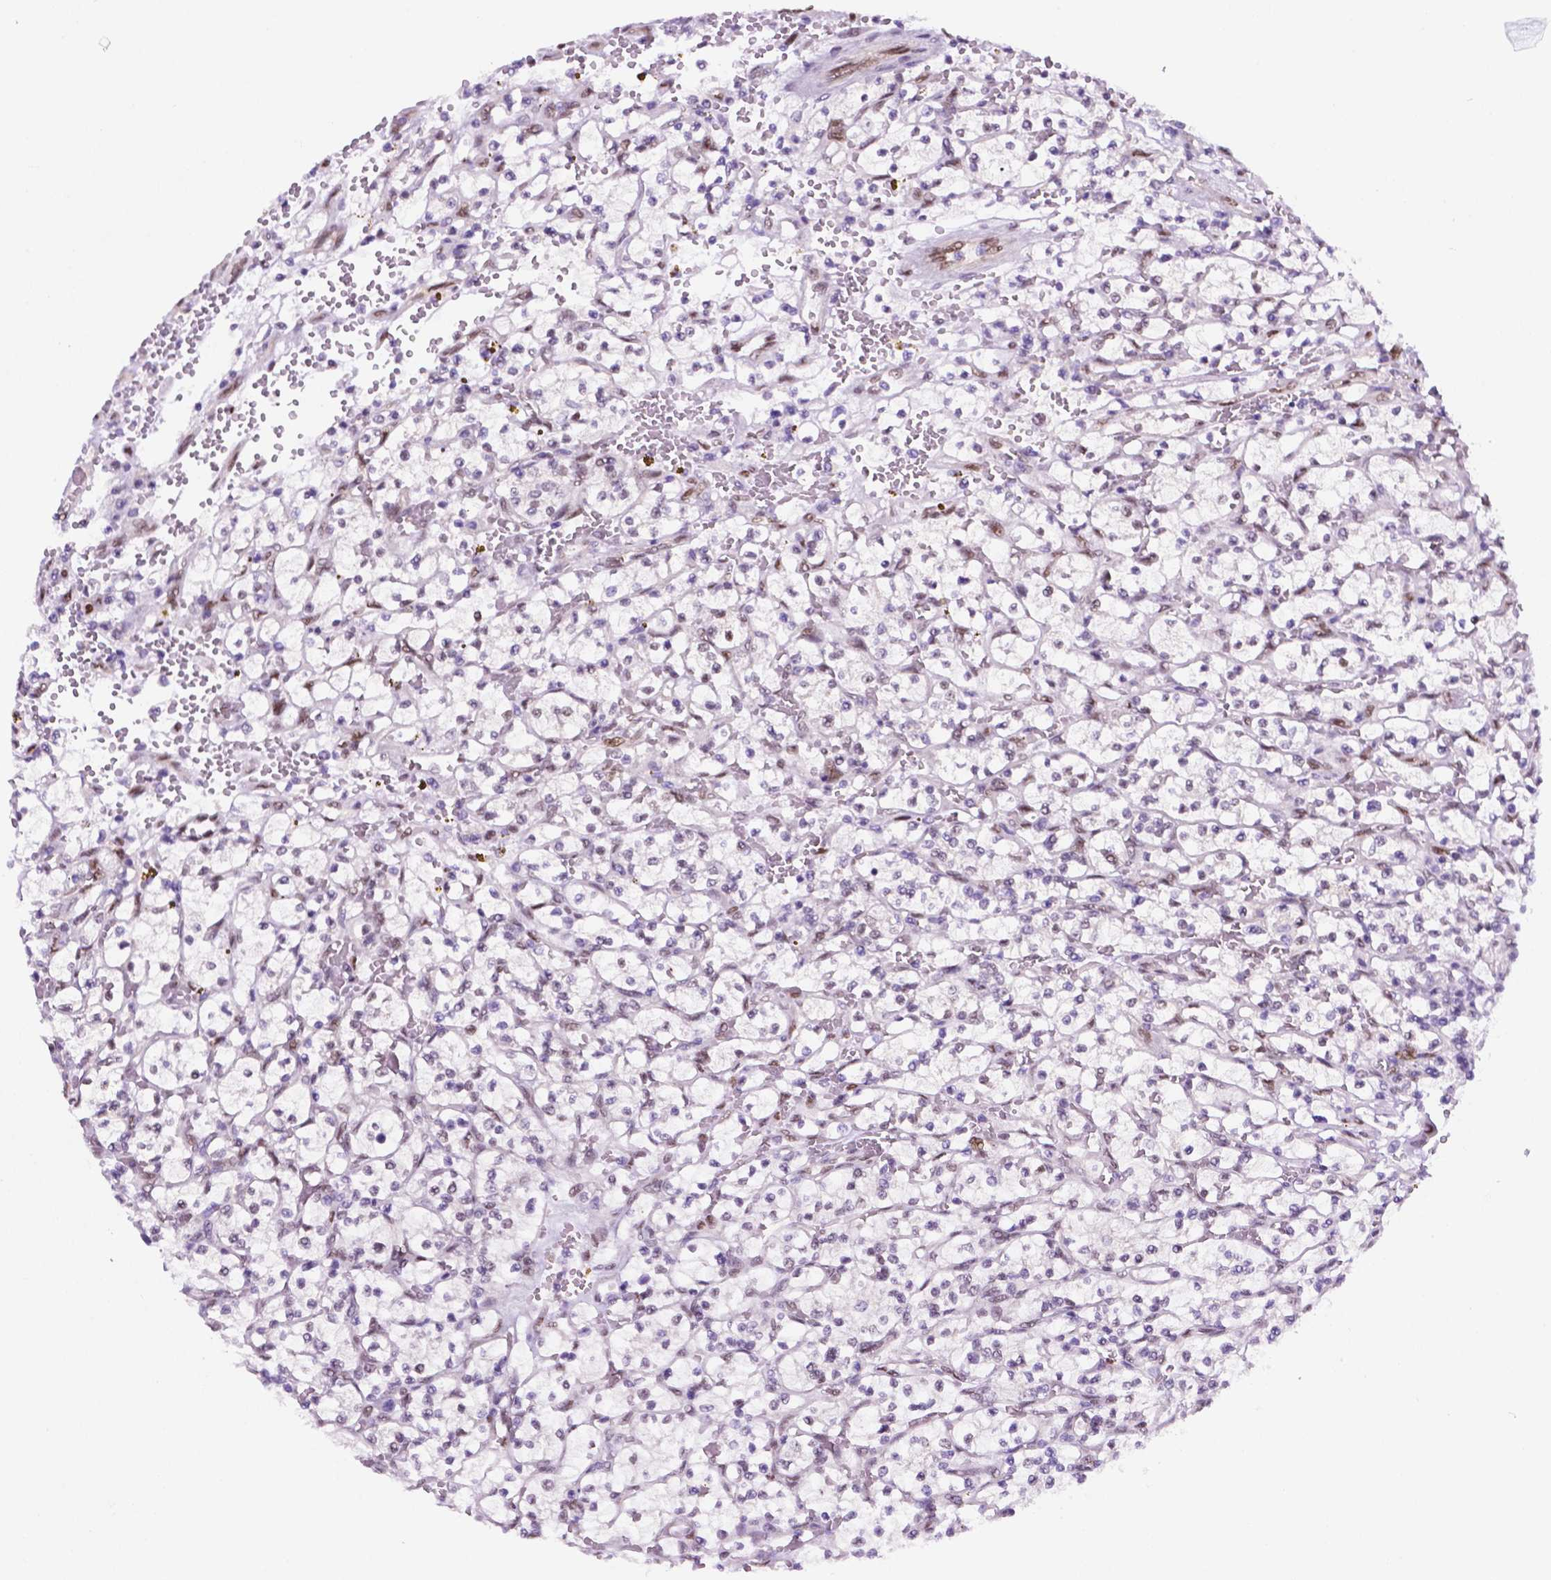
{"staining": {"intensity": "moderate", "quantity": "<25%", "location": "nuclear"}, "tissue": "renal cancer", "cell_type": "Tumor cells", "image_type": "cancer", "snomed": [{"axis": "morphology", "description": "Adenocarcinoma, NOS"}, {"axis": "topography", "description": "Kidney"}], "caption": "A micrograph of renal cancer stained for a protein reveals moderate nuclear brown staining in tumor cells.", "gene": "ERF", "patient": {"sex": "female", "age": 64}}